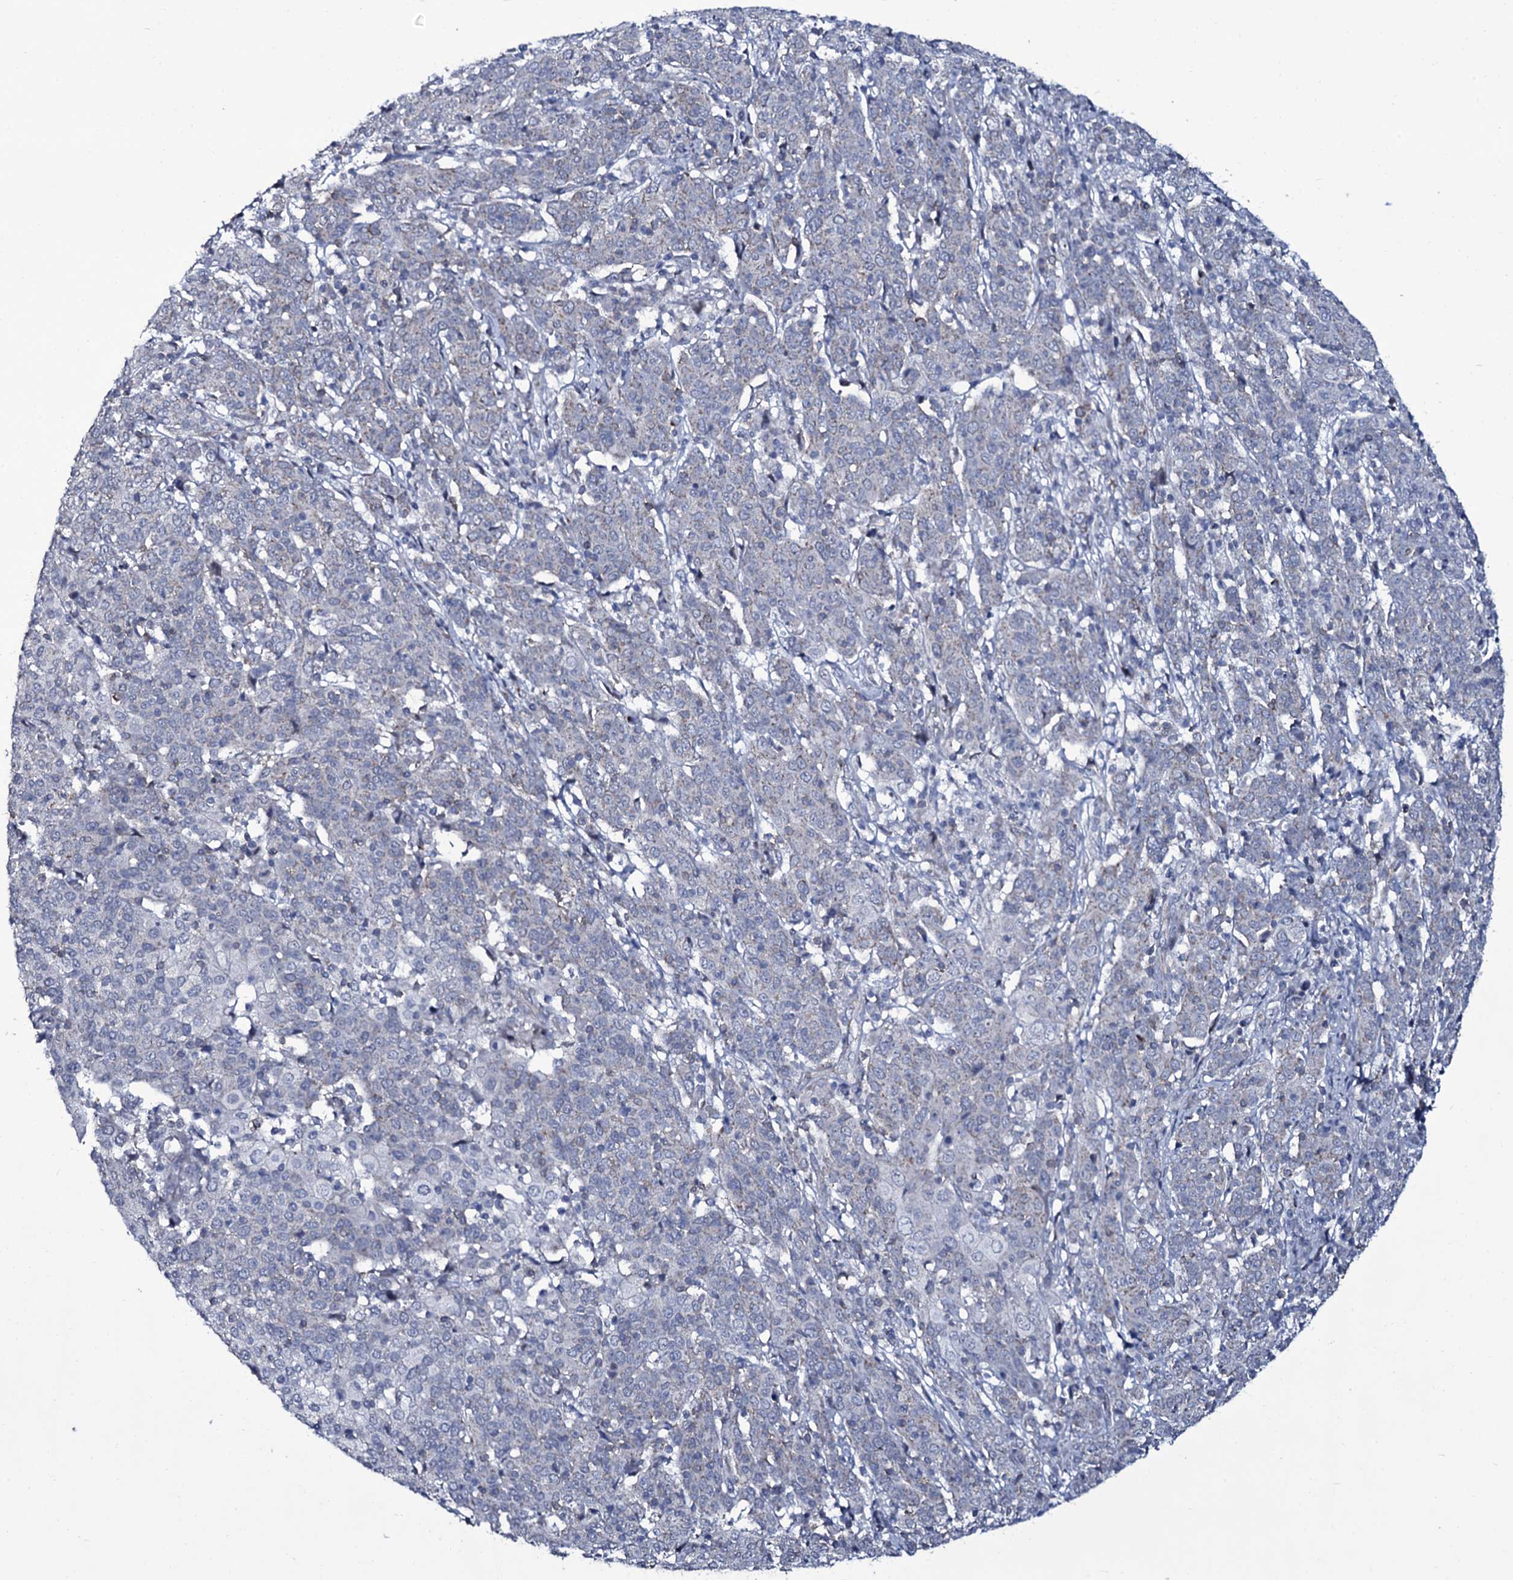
{"staining": {"intensity": "weak", "quantity": "<25%", "location": "cytoplasmic/membranous"}, "tissue": "cervical cancer", "cell_type": "Tumor cells", "image_type": "cancer", "snomed": [{"axis": "morphology", "description": "Squamous cell carcinoma, NOS"}, {"axis": "topography", "description": "Cervix"}], "caption": "Image shows no protein staining in tumor cells of cervical cancer (squamous cell carcinoma) tissue.", "gene": "WIPF3", "patient": {"sex": "female", "age": 67}}